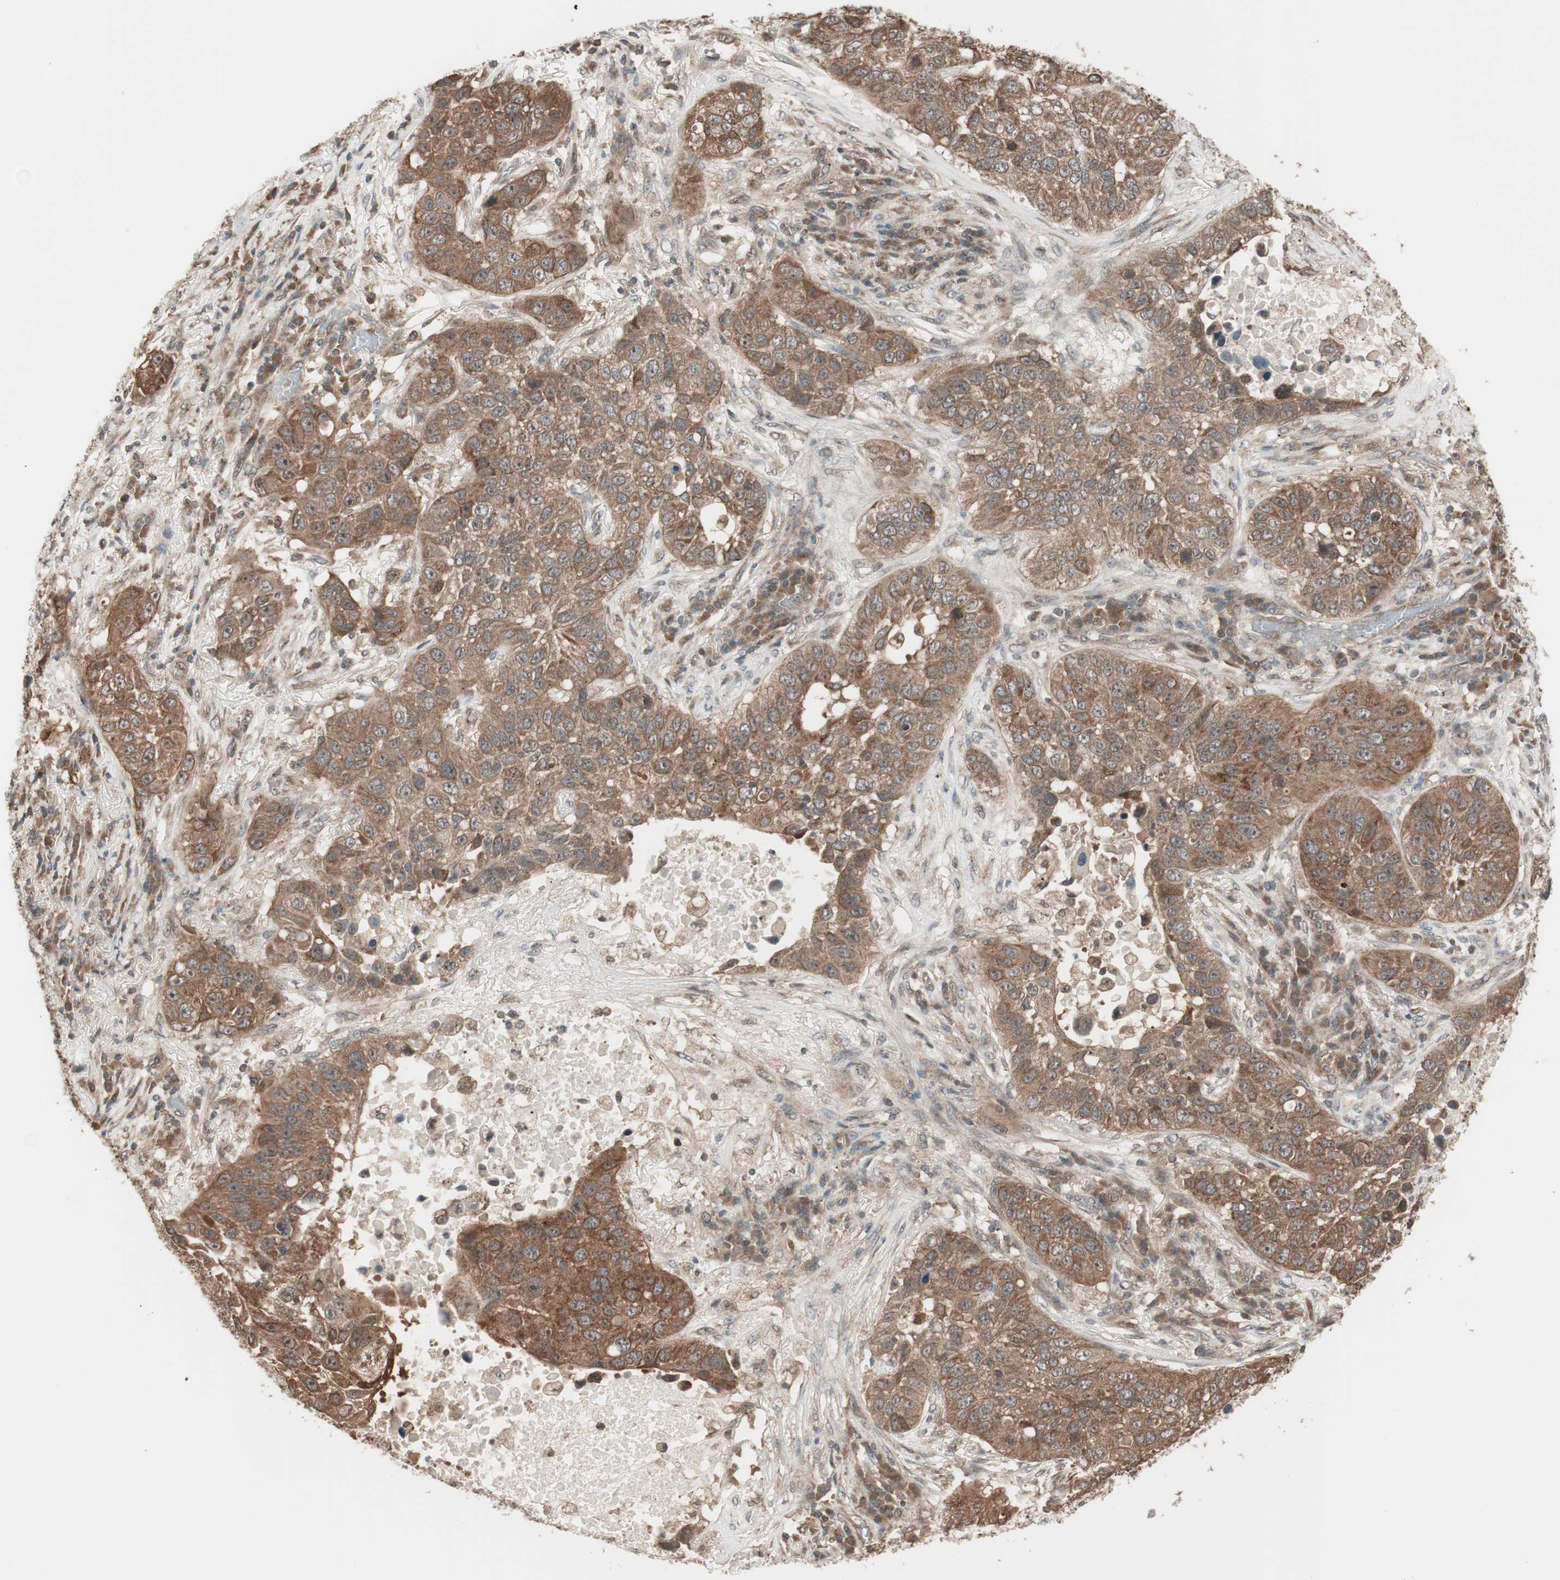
{"staining": {"intensity": "strong", "quantity": ">75%", "location": "cytoplasmic/membranous"}, "tissue": "lung cancer", "cell_type": "Tumor cells", "image_type": "cancer", "snomed": [{"axis": "morphology", "description": "Squamous cell carcinoma, NOS"}, {"axis": "topography", "description": "Lung"}], "caption": "The histopathology image demonstrates a brown stain indicating the presence of a protein in the cytoplasmic/membranous of tumor cells in lung cancer.", "gene": "FBXO5", "patient": {"sex": "male", "age": 57}}